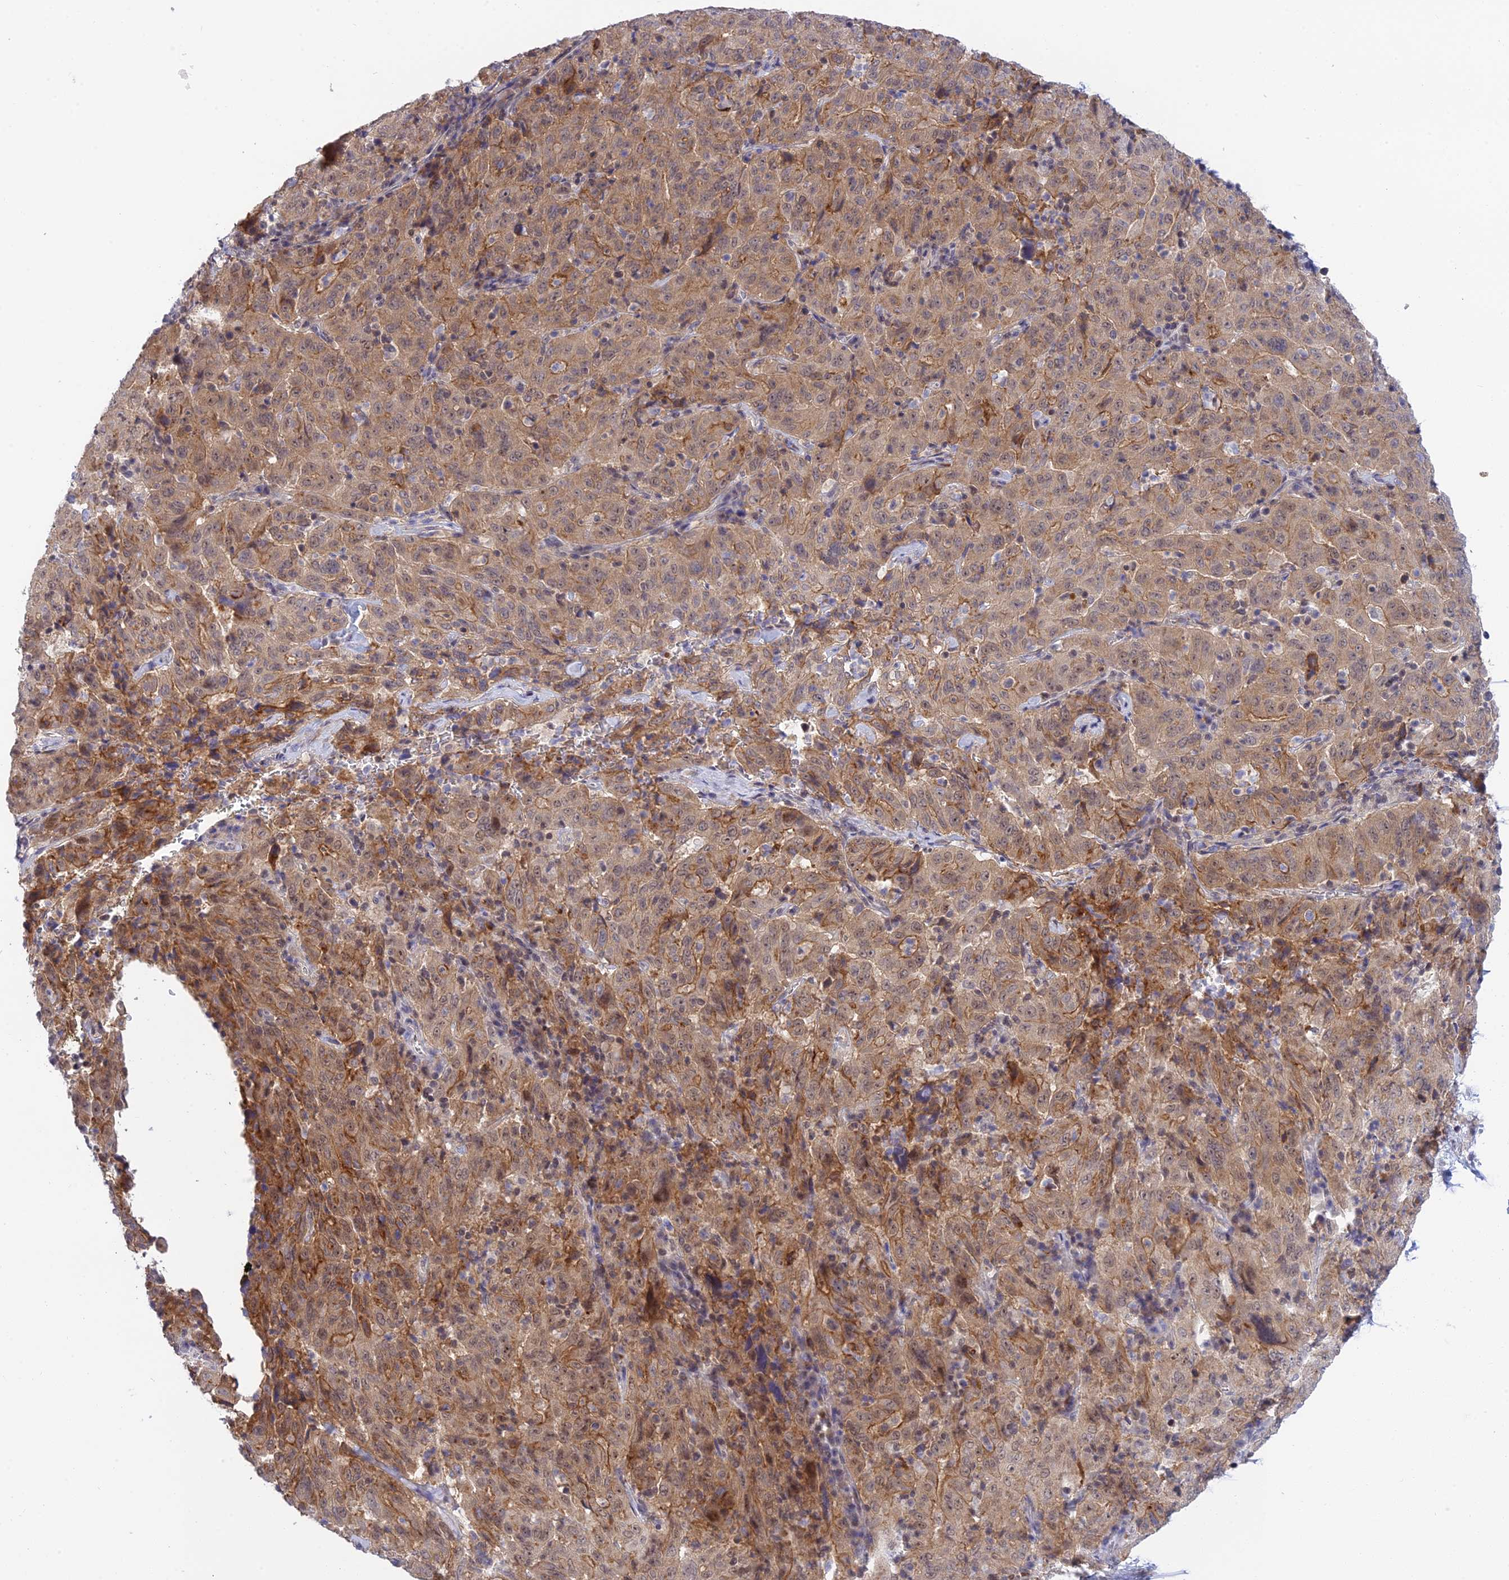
{"staining": {"intensity": "moderate", "quantity": "25%-75%", "location": "cytoplasmic/membranous,nuclear"}, "tissue": "pancreatic cancer", "cell_type": "Tumor cells", "image_type": "cancer", "snomed": [{"axis": "morphology", "description": "Adenocarcinoma, NOS"}, {"axis": "topography", "description": "Pancreas"}], "caption": "Immunohistochemical staining of pancreatic cancer displays medium levels of moderate cytoplasmic/membranous and nuclear positivity in about 25%-75% of tumor cells.", "gene": "TCEA1", "patient": {"sex": "male", "age": 63}}